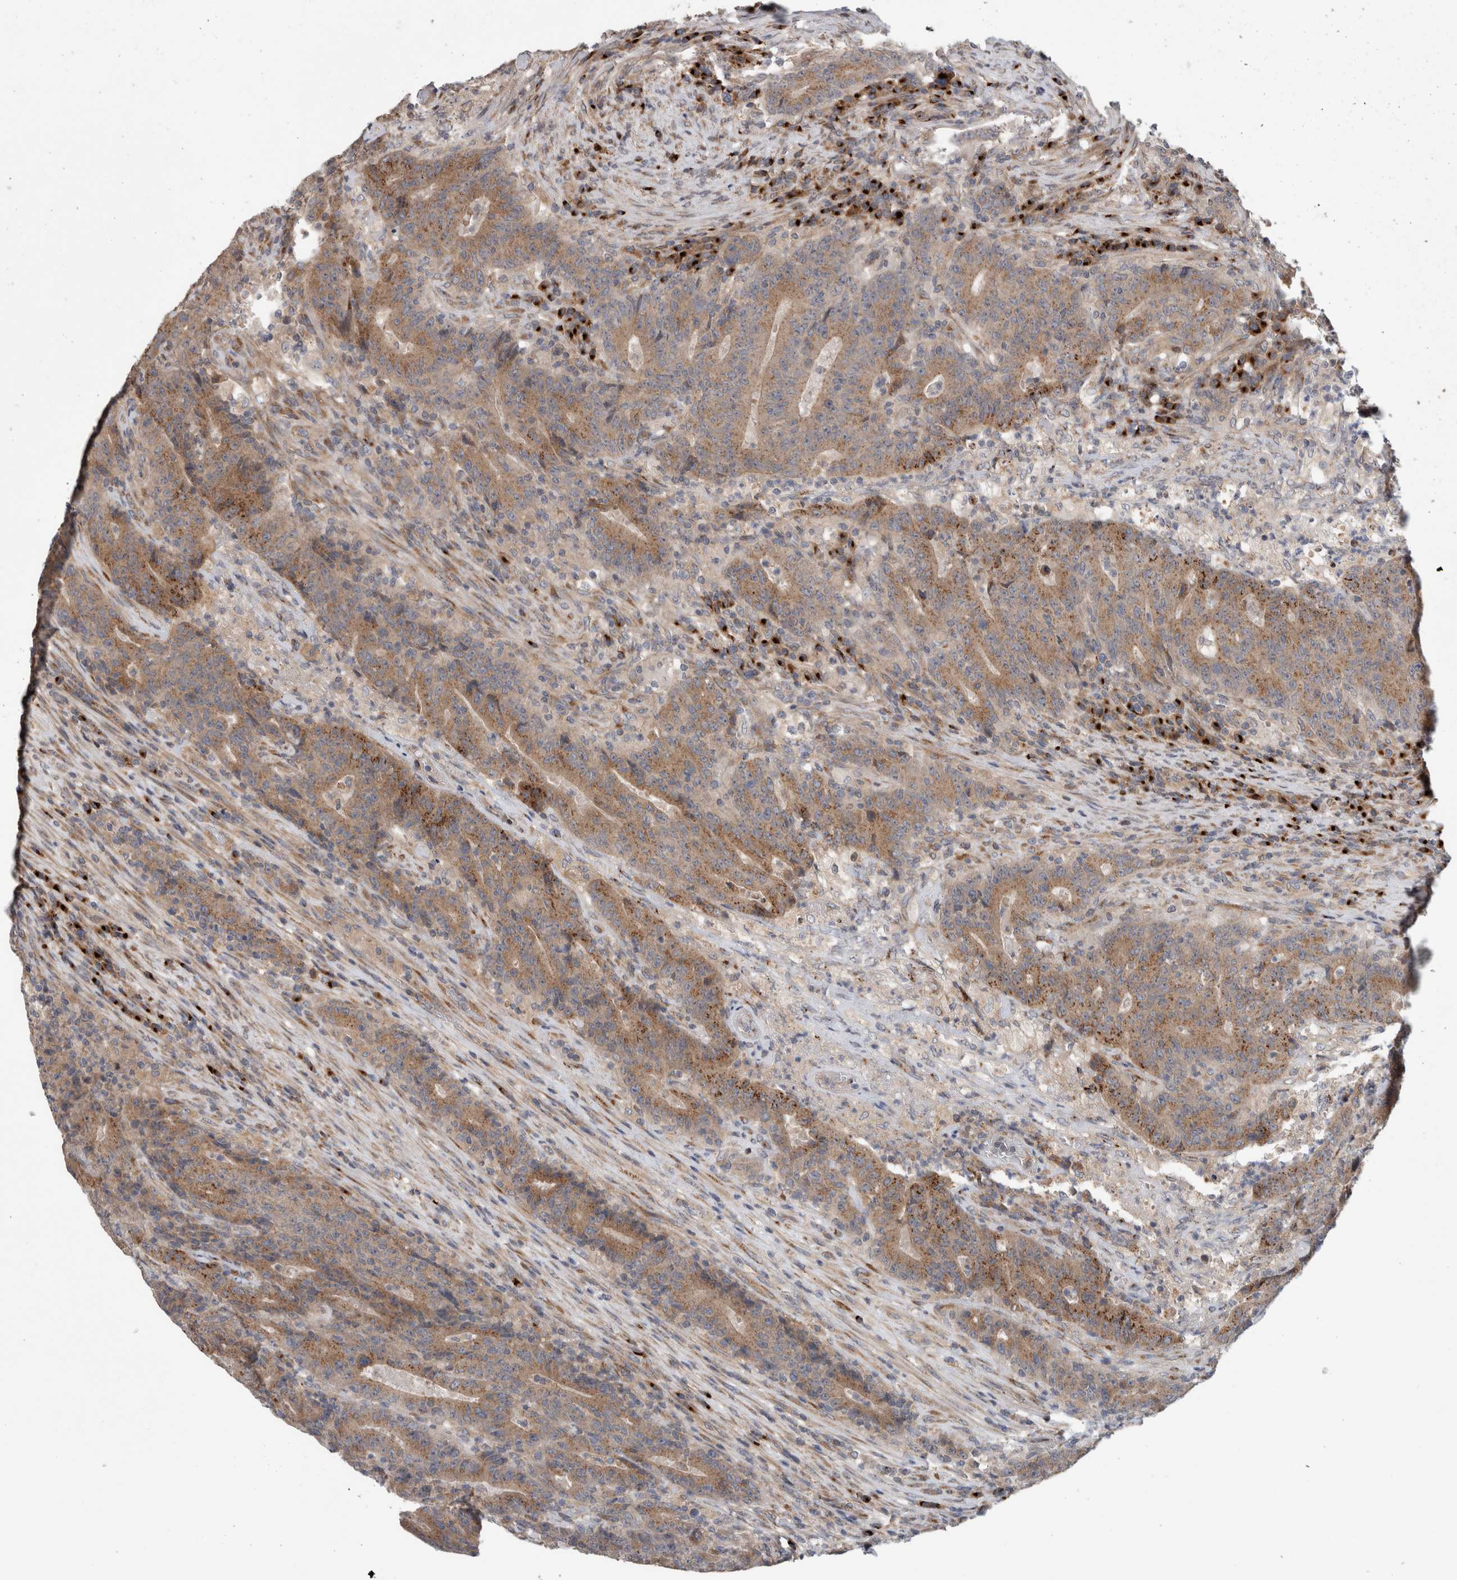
{"staining": {"intensity": "moderate", "quantity": ">75%", "location": "cytoplasmic/membranous"}, "tissue": "colorectal cancer", "cell_type": "Tumor cells", "image_type": "cancer", "snomed": [{"axis": "morphology", "description": "Normal tissue, NOS"}, {"axis": "morphology", "description": "Adenocarcinoma, NOS"}, {"axis": "topography", "description": "Colon"}], "caption": "Moderate cytoplasmic/membranous staining is identified in about >75% of tumor cells in adenocarcinoma (colorectal). The staining was performed using DAB, with brown indicating positive protein expression. Nuclei are stained blue with hematoxylin.", "gene": "TRIM5", "patient": {"sex": "female", "age": 75}}